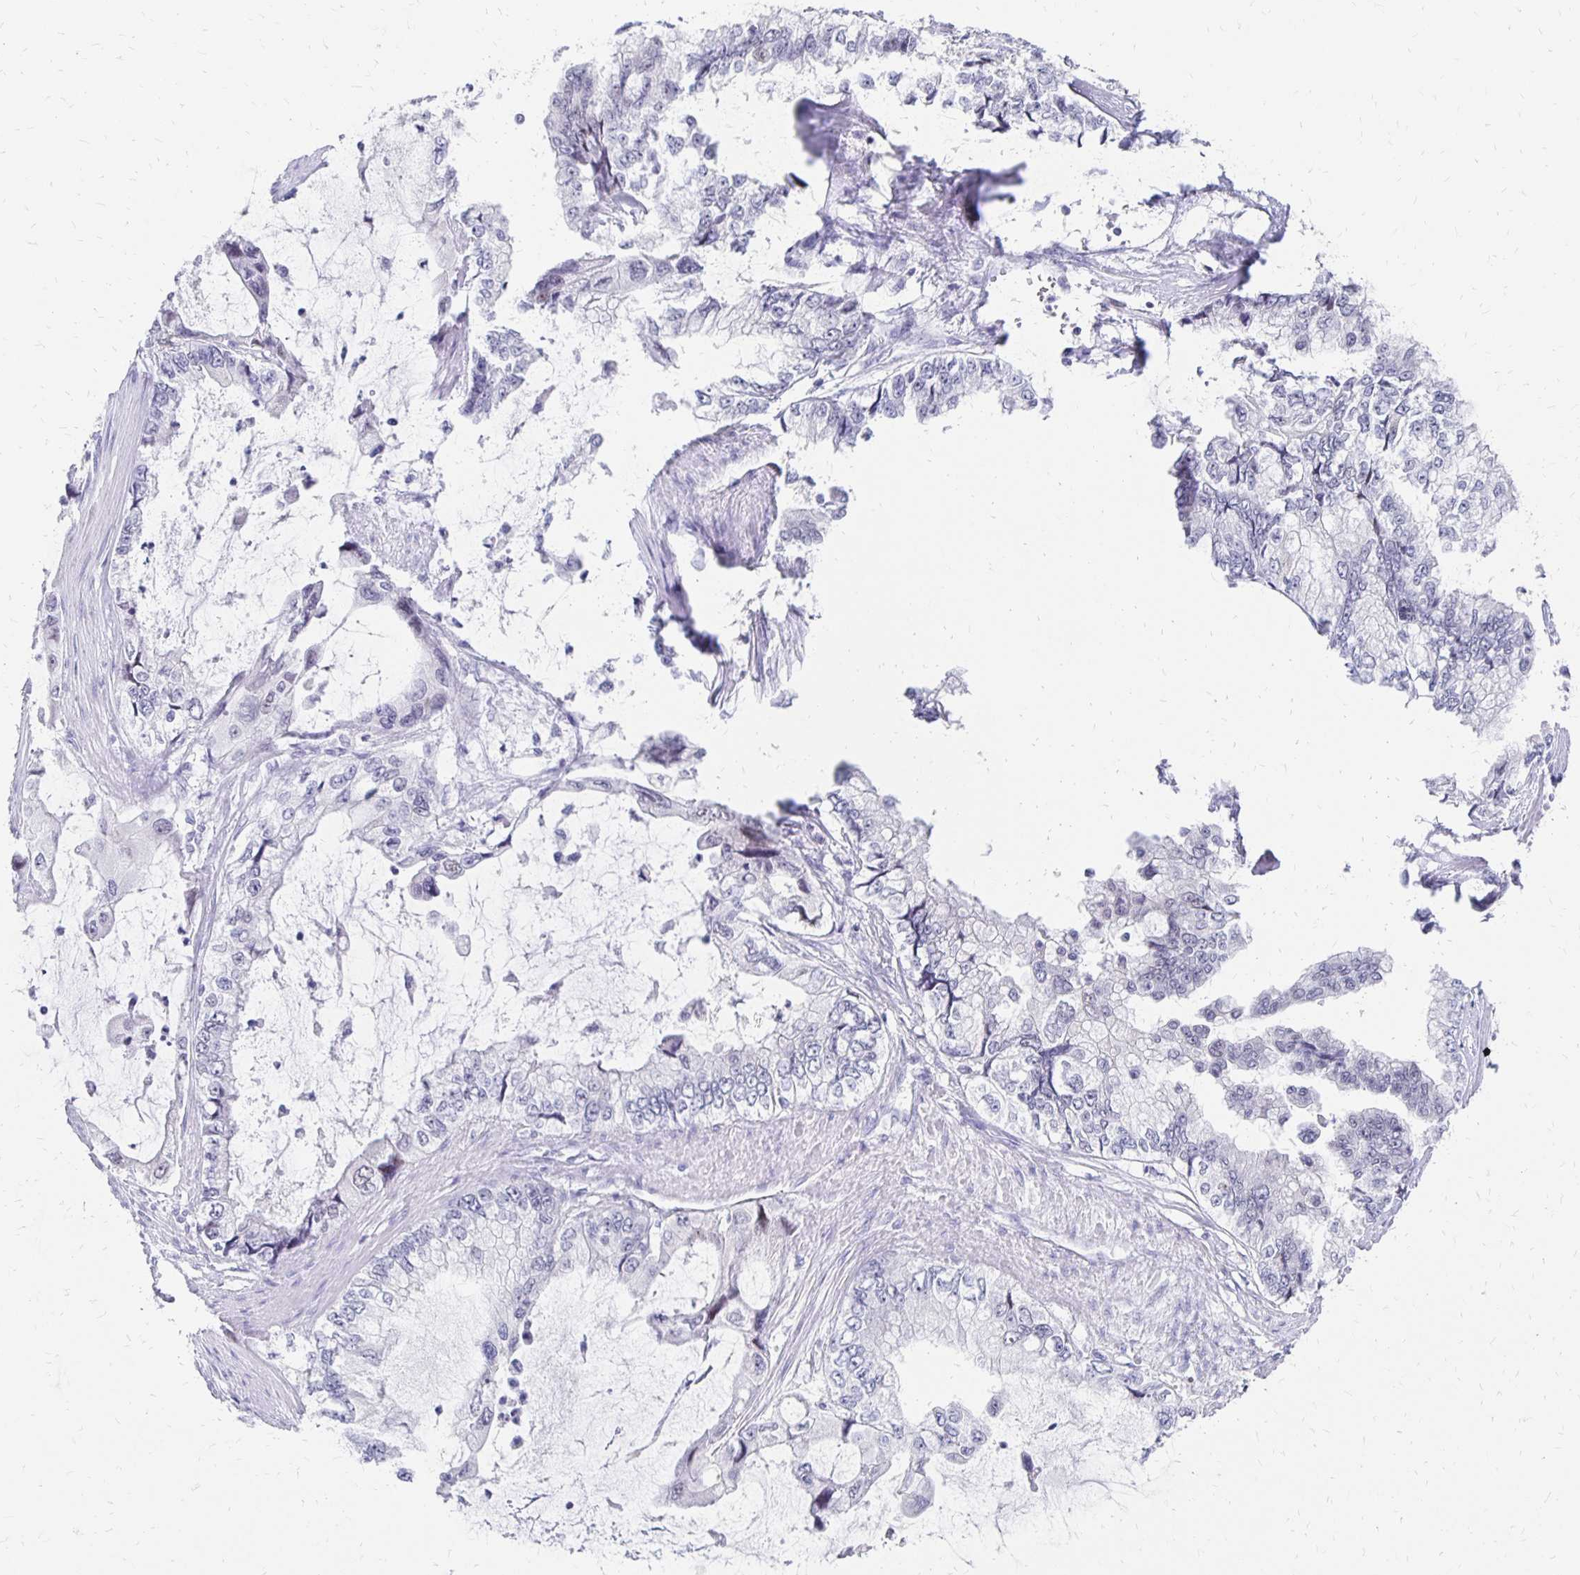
{"staining": {"intensity": "negative", "quantity": "none", "location": "none"}, "tissue": "stomach cancer", "cell_type": "Tumor cells", "image_type": "cancer", "snomed": [{"axis": "morphology", "description": "Adenocarcinoma, NOS"}, {"axis": "topography", "description": "Pancreas"}, {"axis": "topography", "description": "Stomach, upper"}, {"axis": "topography", "description": "Stomach"}], "caption": "Photomicrograph shows no significant protein positivity in tumor cells of stomach cancer.", "gene": "SYT2", "patient": {"sex": "male", "age": 77}}